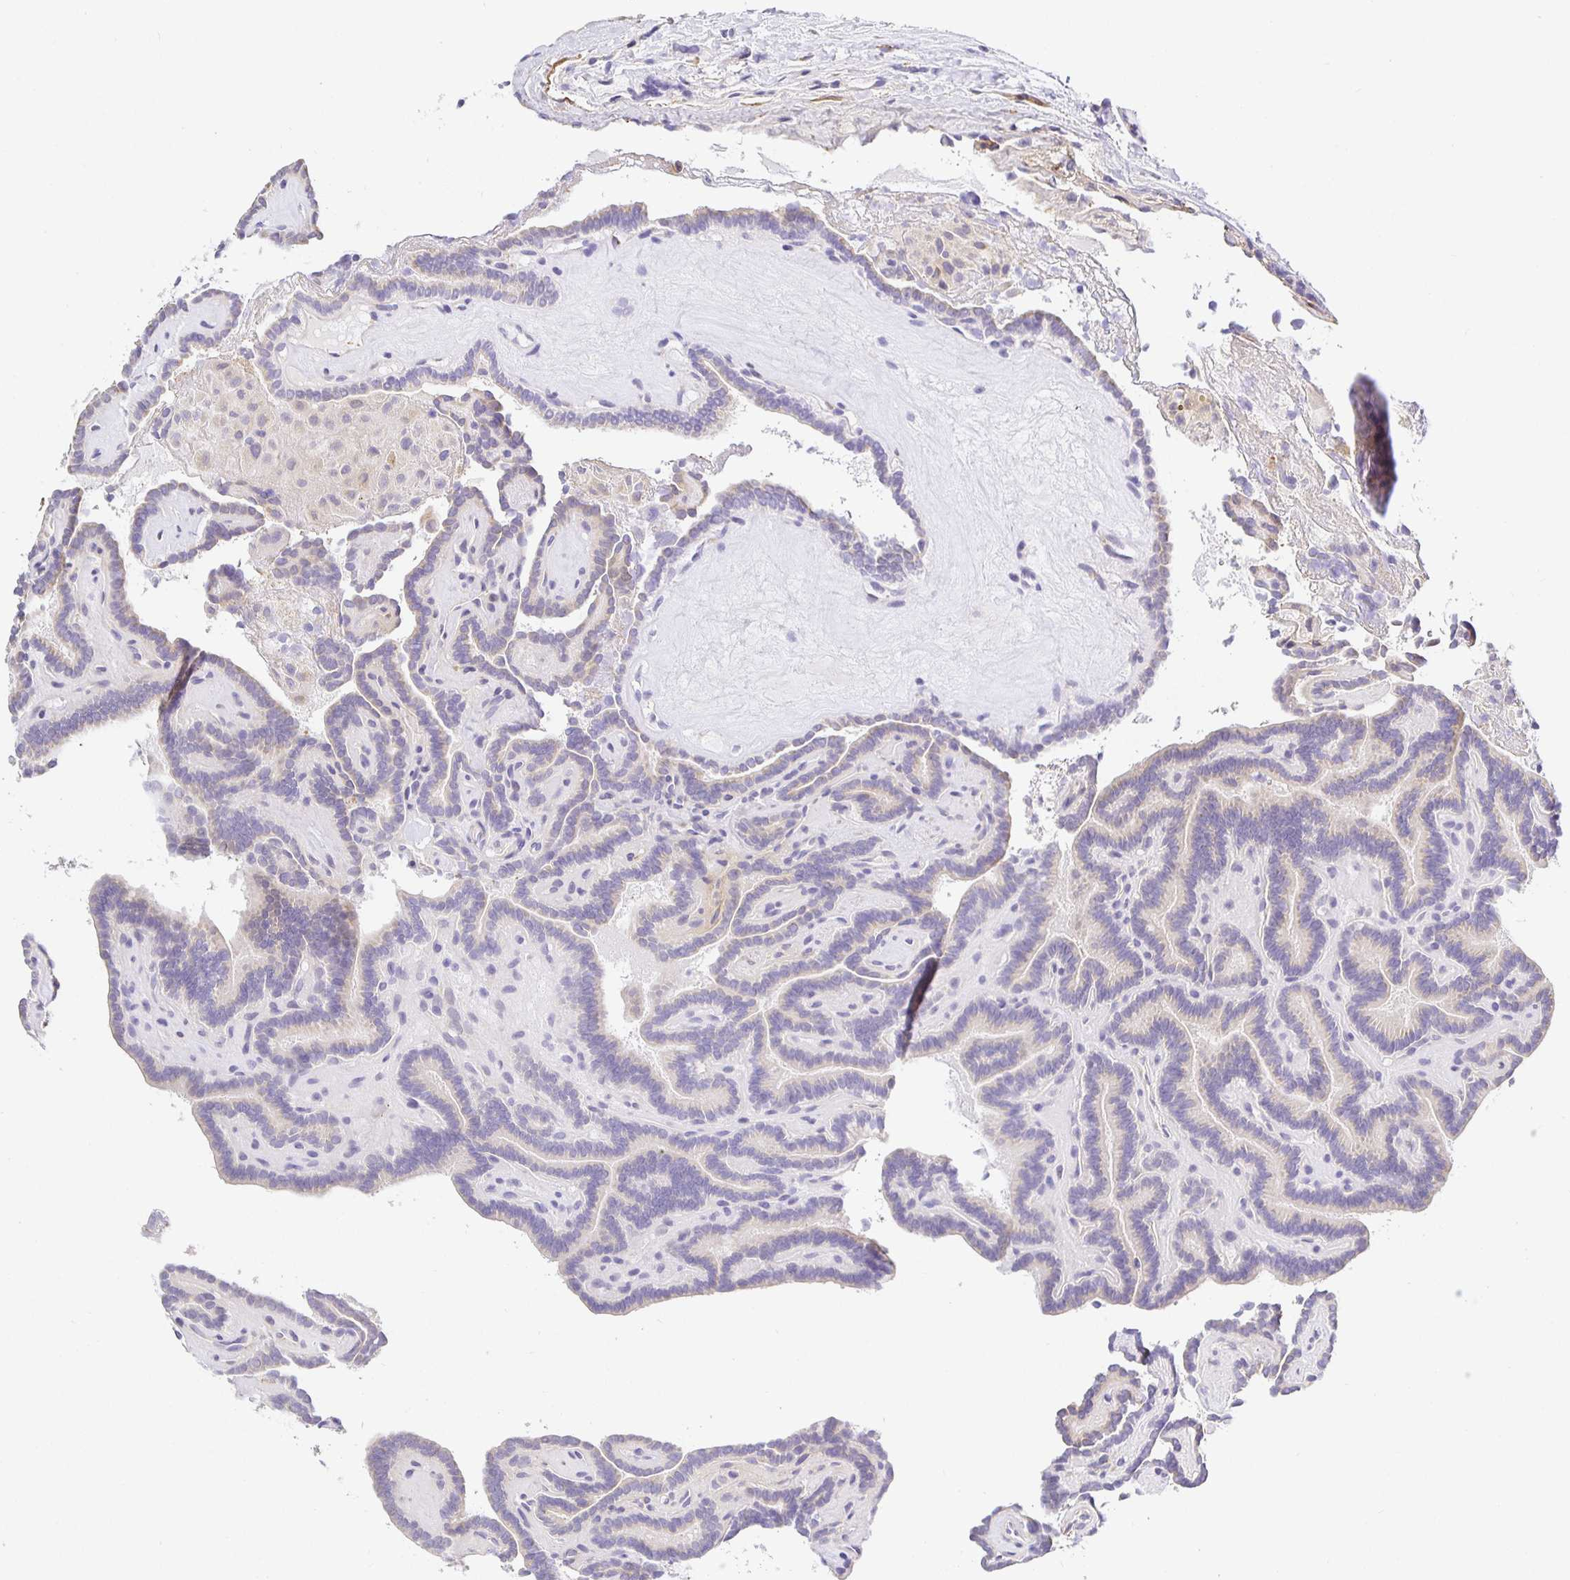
{"staining": {"intensity": "weak", "quantity": "25%-75%", "location": "cytoplasmic/membranous"}, "tissue": "thyroid cancer", "cell_type": "Tumor cells", "image_type": "cancer", "snomed": [{"axis": "morphology", "description": "Papillary adenocarcinoma, NOS"}, {"axis": "topography", "description": "Thyroid gland"}], "caption": "Brown immunohistochemical staining in papillary adenocarcinoma (thyroid) demonstrates weak cytoplasmic/membranous expression in approximately 25%-75% of tumor cells.", "gene": "OPALIN", "patient": {"sex": "female", "age": 21}}